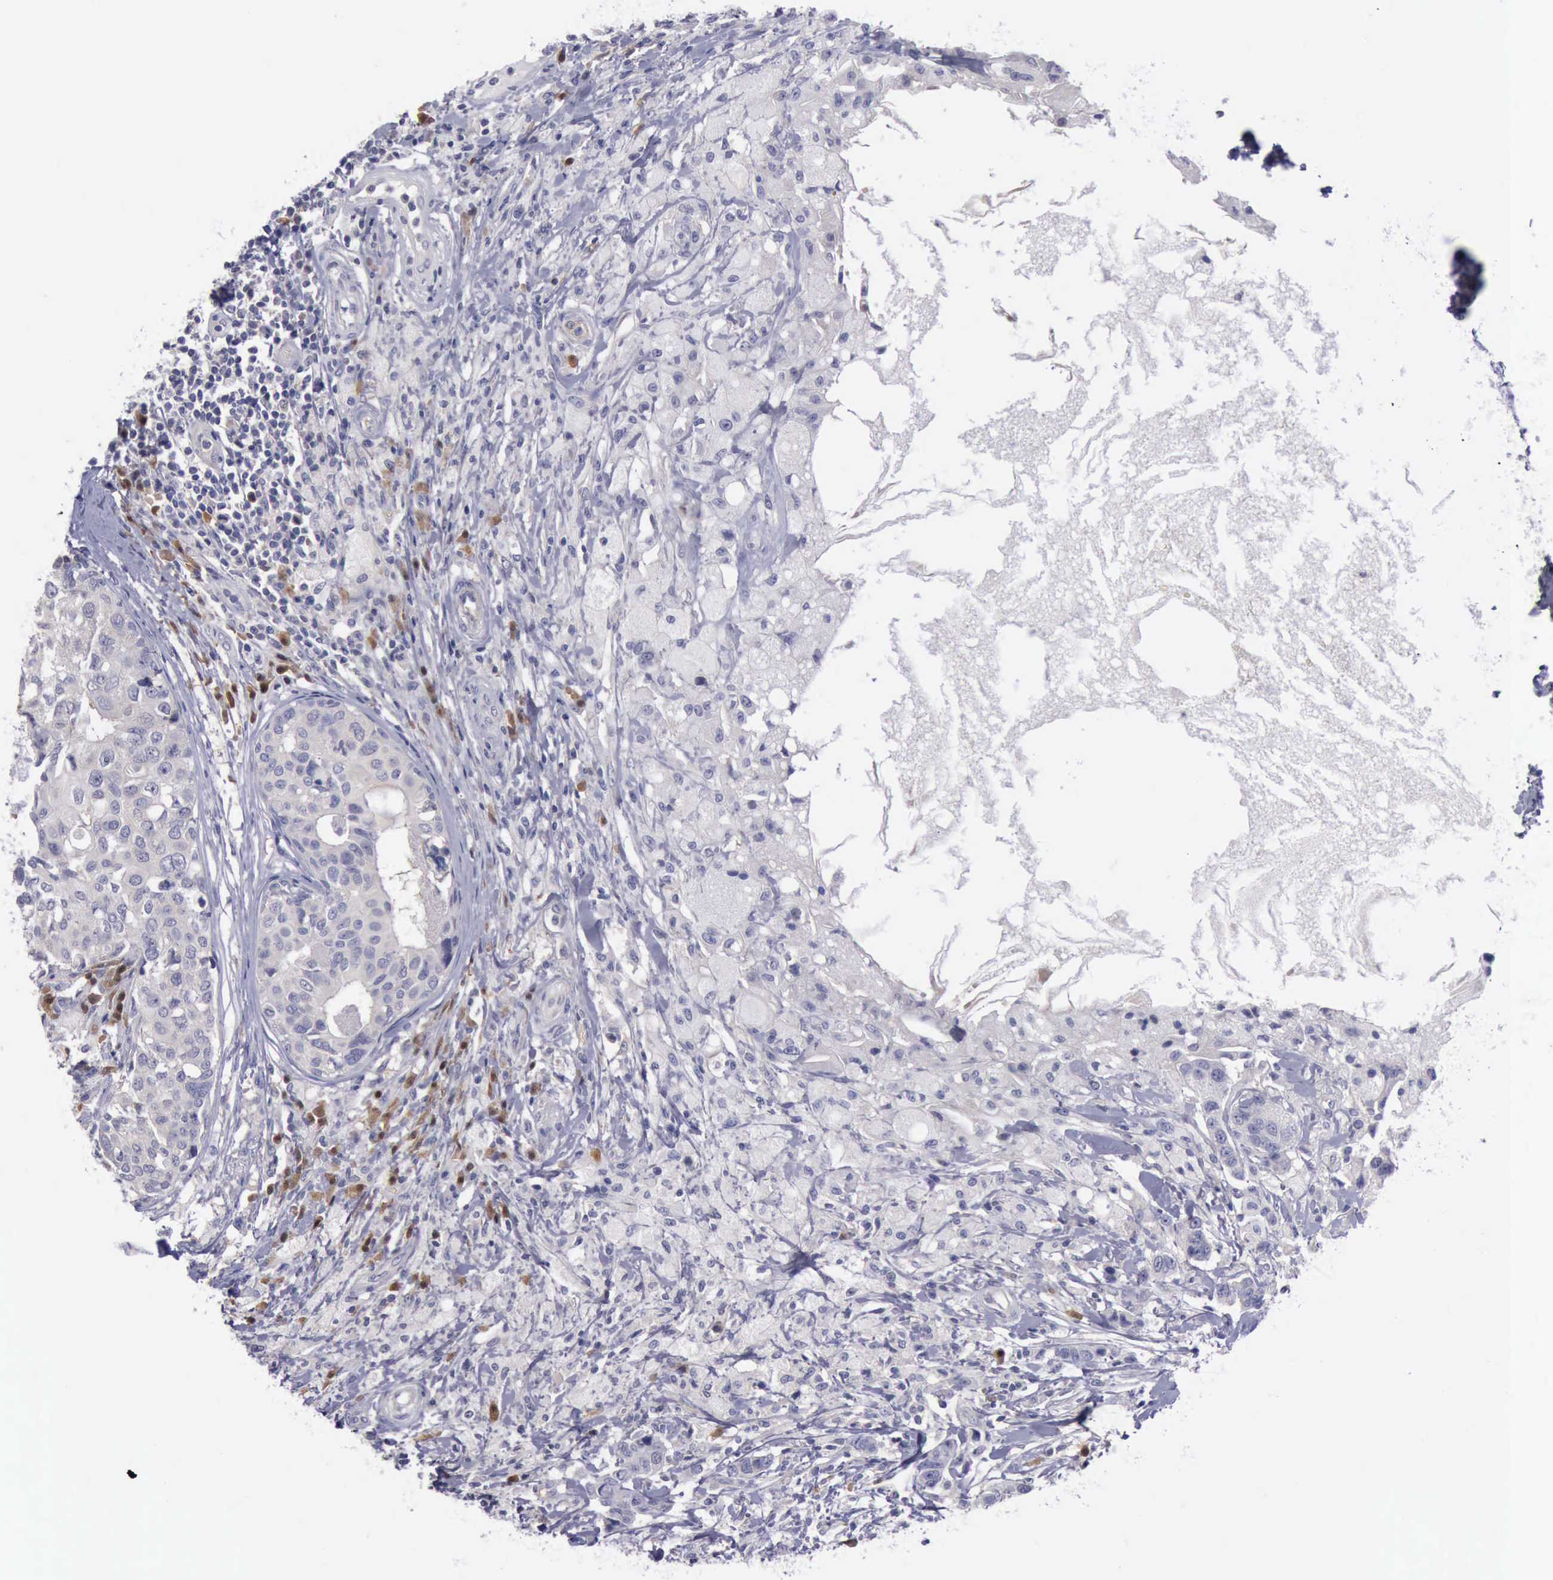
{"staining": {"intensity": "negative", "quantity": "none", "location": "none"}, "tissue": "breast cancer", "cell_type": "Tumor cells", "image_type": "cancer", "snomed": [{"axis": "morphology", "description": "Duct carcinoma"}, {"axis": "topography", "description": "Breast"}], "caption": "A high-resolution photomicrograph shows immunohistochemistry staining of breast cancer (intraductal carcinoma), which demonstrates no significant expression in tumor cells. (DAB (3,3'-diaminobenzidine) IHC, high magnification).", "gene": "CEP128", "patient": {"sex": "female", "age": 27}}